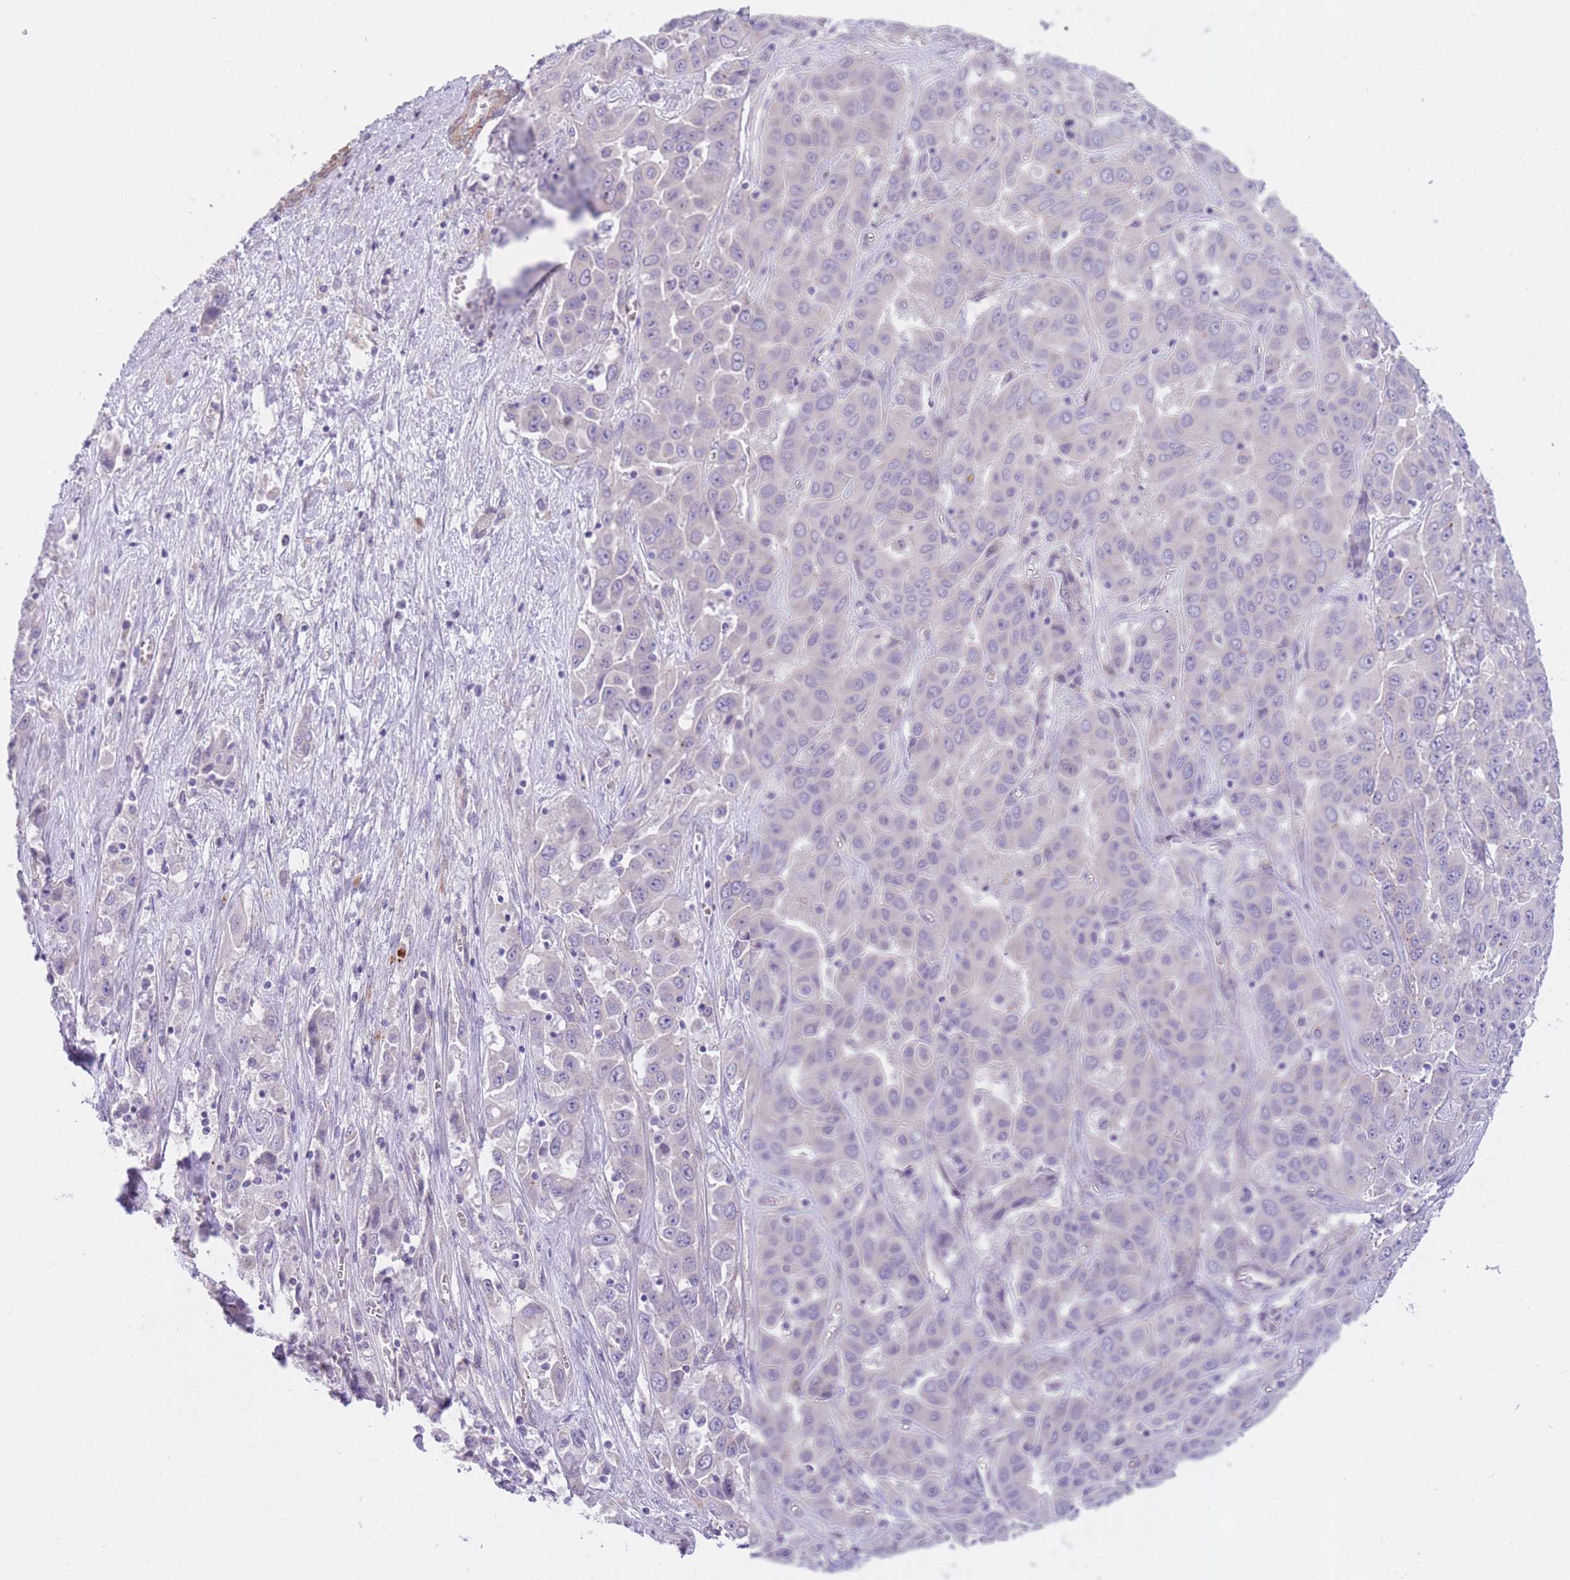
{"staining": {"intensity": "negative", "quantity": "none", "location": "none"}, "tissue": "liver cancer", "cell_type": "Tumor cells", "image_type": "cancer", "snomed": [{"axis": "morphology", "description": "Cholangiocarcinoma"}, {"axis": "topography", "description": "Liver"}], "caption": "Immunohistochemistry of liver cancer (cholangiocarcinoma) exhibits no positivity in tumor cells.", "gene": "QTRT1", "patient": {"sex": "female", "age": 52}}